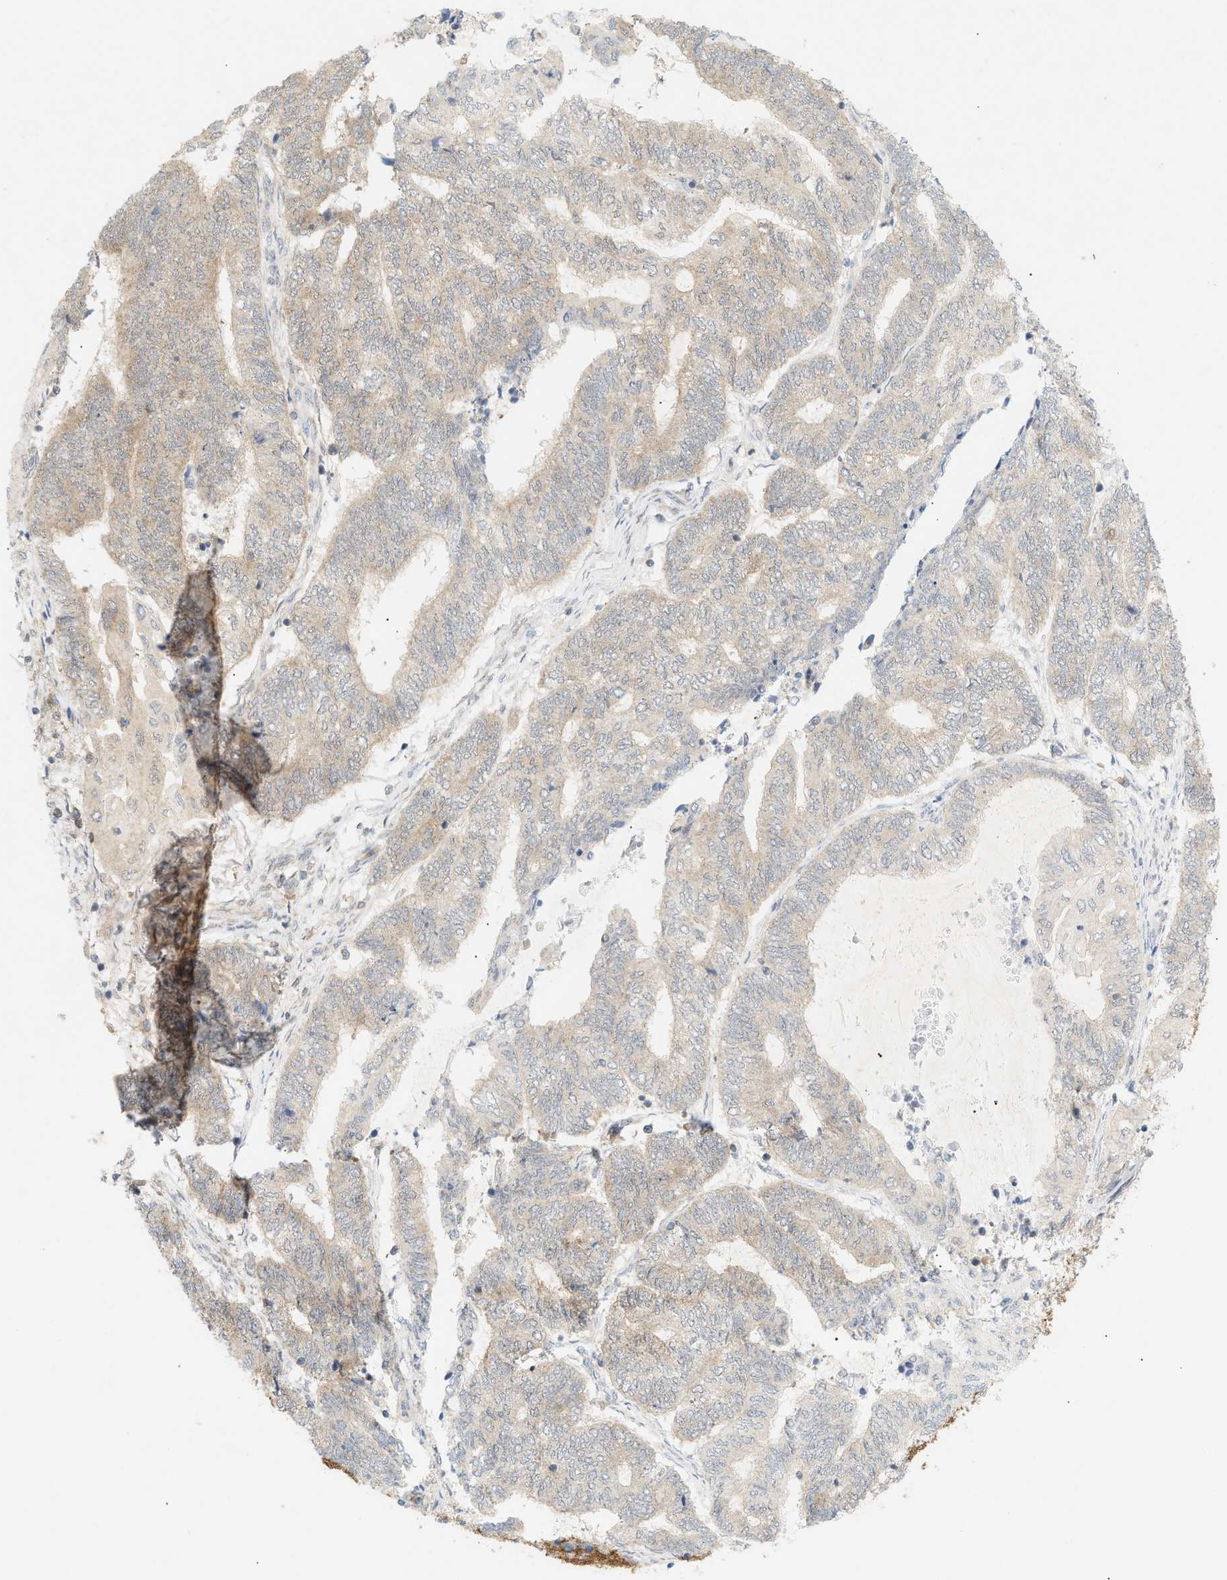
{"staining": {"intensity": "weak", "quantity": ">75%", "location": "cytoplasmic/membranous"}, "tissue": "endometrial cancer", "cell_type": "Tumor cells", "image_type": "cancer", "snomed": [{"axis": "morphology", "description": "Adenocarcinoma, NOS"}, {"axis": "topography", "description": "Uterus"}, {"axis": "topography", "description": "Endometrium"}], "caption": "Protein staining shows weak cytoplasmic/membranous positivity in about >75% of tumor cells in endometrial cancer.", "gene": "SHC1", "patient": {"sex": "female", "age": 70}}